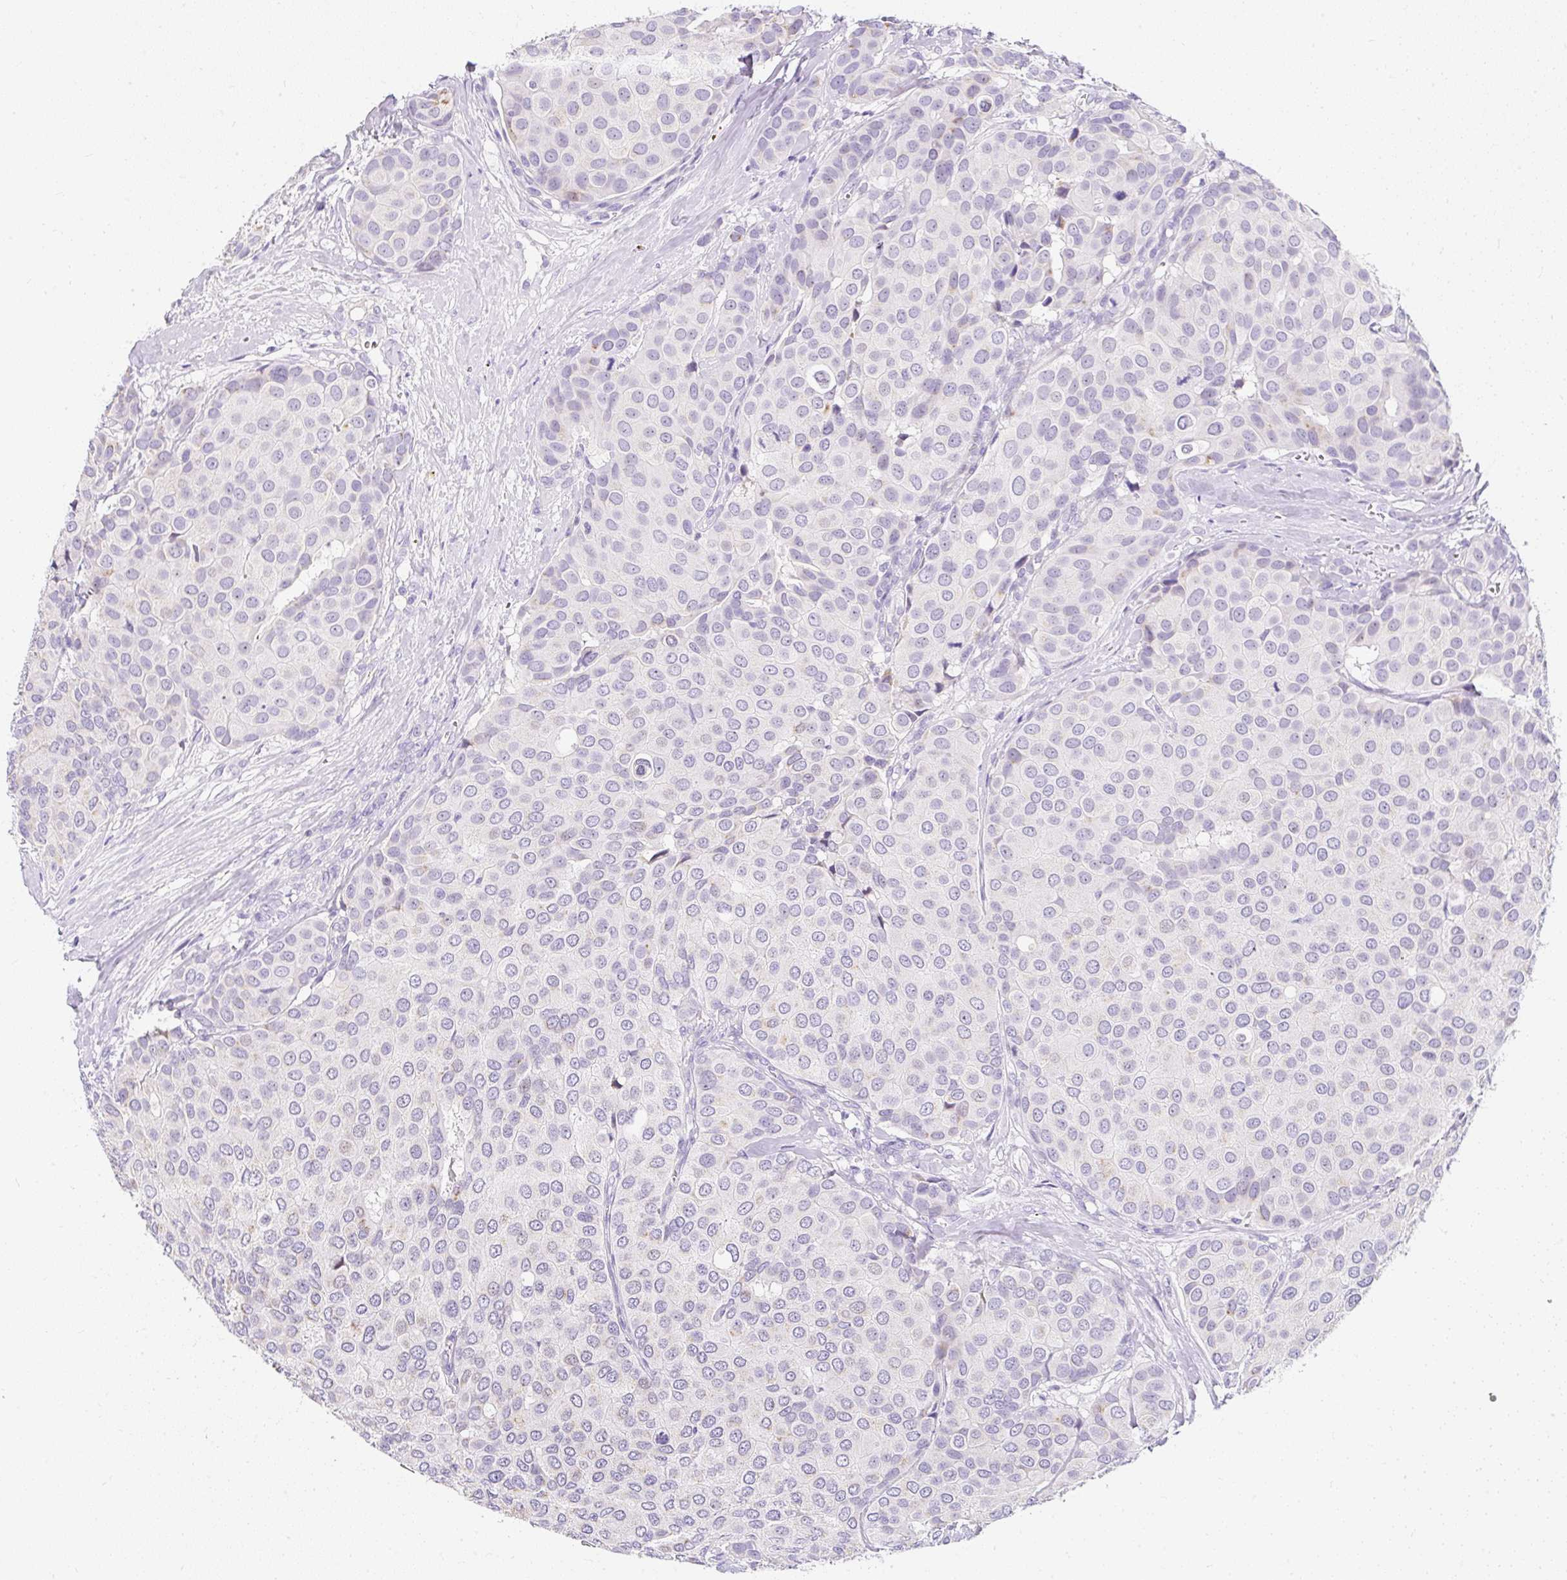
{"staining": {"intensity": "negative", "quantity": "none", "location": "none"}, "tissue": "breast cancer", "cell_type": "Tumor cells", "image_type": "cancer", "snomed": [{"axis": "morphology", "description": "Duct carcinoma"}, {"axis": "topography", "description": "Breast"}], "caption": "Immunohistochemistry histopathology image of neoplastic tissue: human breast cancer stained with DAB (3,3'-diaminobenzidine) demonstrates no significant protein staining in tumor cells. (Brightfield microscopy of DAB (3,3'-diaminobenzidine) immunohistochemistry at high magnification).", "gene": "DTX4", "patient": {"sex": "female", "age": 70}}